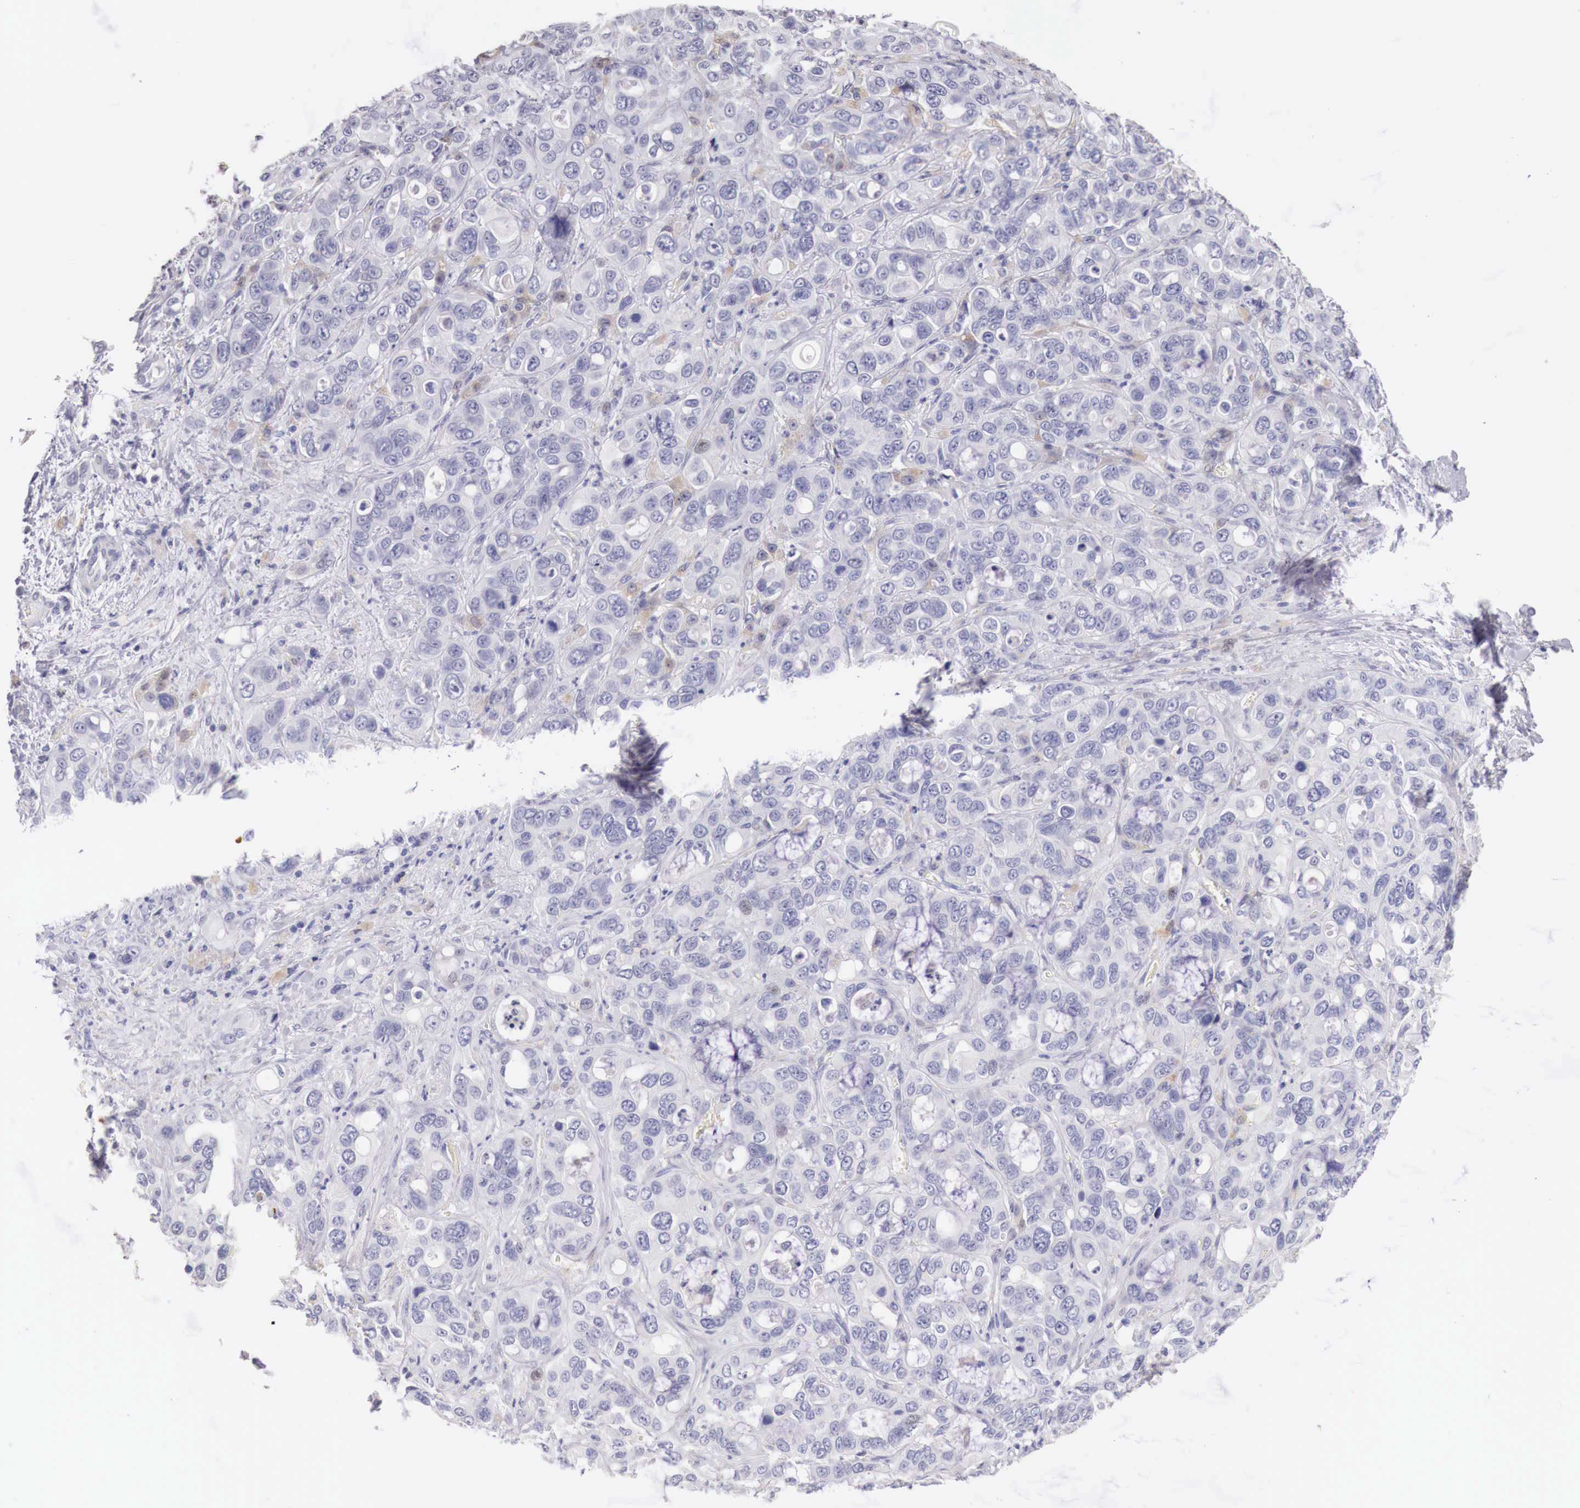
{"staining": {"intensity": "weak", "quantity": "<25%", "location": "cytoplasmic/membranous"}, "tissue": "liver cancer", "cell_type": "Tumor cells", "image_type": "cancer", "snomed": [{"axis": "morphology", "description": "Cholangiocarcinoma"}, {"axis": "topography", "description": "Liver"}], "caption": "The photomicrograph exhibits no significant expression in tumor cells of cholangiocarcinoma (liver).", "gene": "ITIH6", "patient": {"sex": "female", "age": 79}}